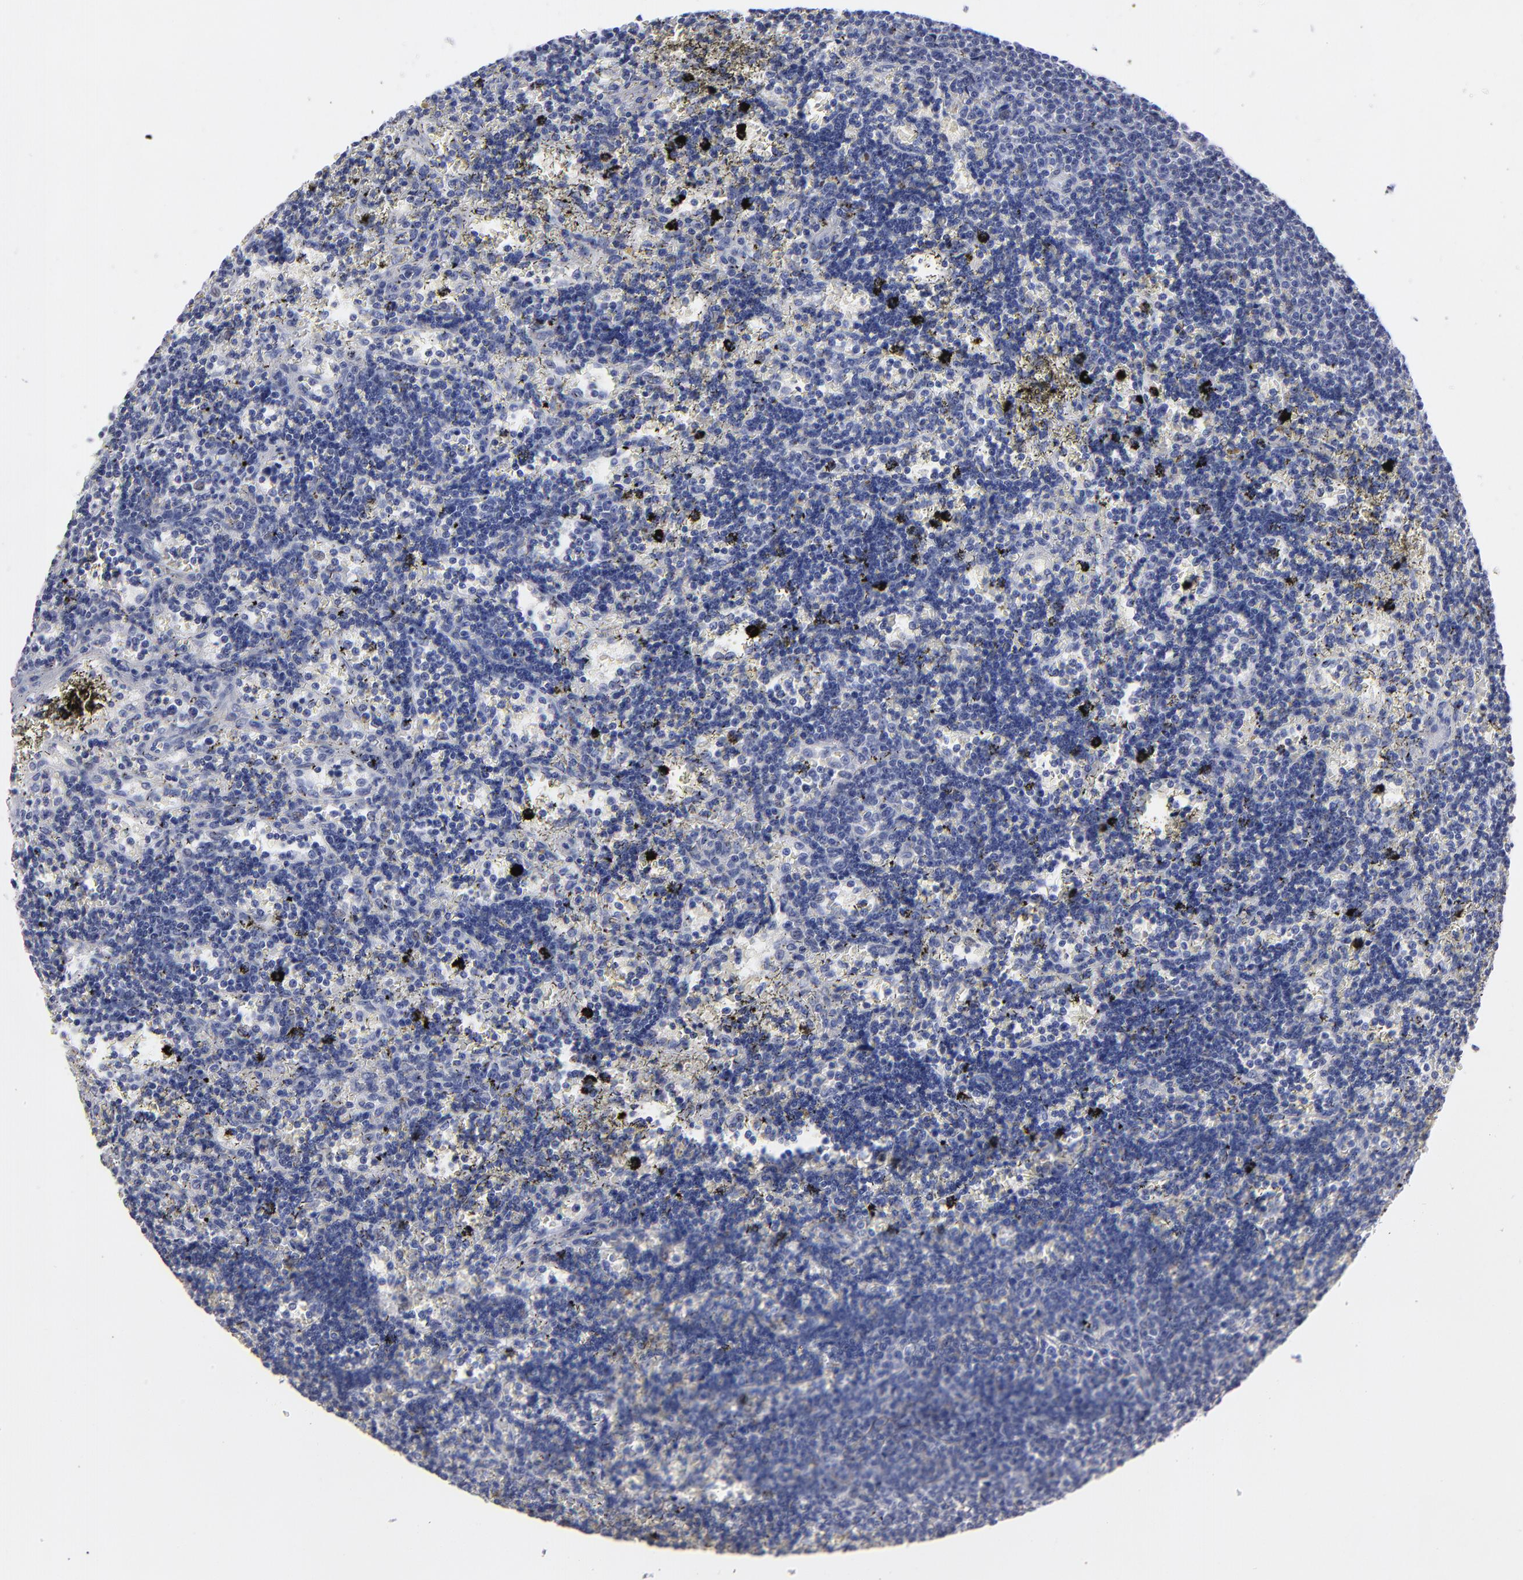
{"staining": {"intensity": "negative", "quantity": "none", "location": "none"}, "tissue": "lymphoma", "cell_type": "Tumor cells", "image_type": "cancer", "snomed": [{"axis": "morphology", "description": "Malignant lymphoma, non-Hodgkin's type, Low grade"}, {"axis": "topography", "description": "Spleen"}], "caption": "A photomicrograph of human lymphoma is negative for staining in tumor cells.", "gene": "CADM3", "patient": {"sex": "male", "age": 60}}